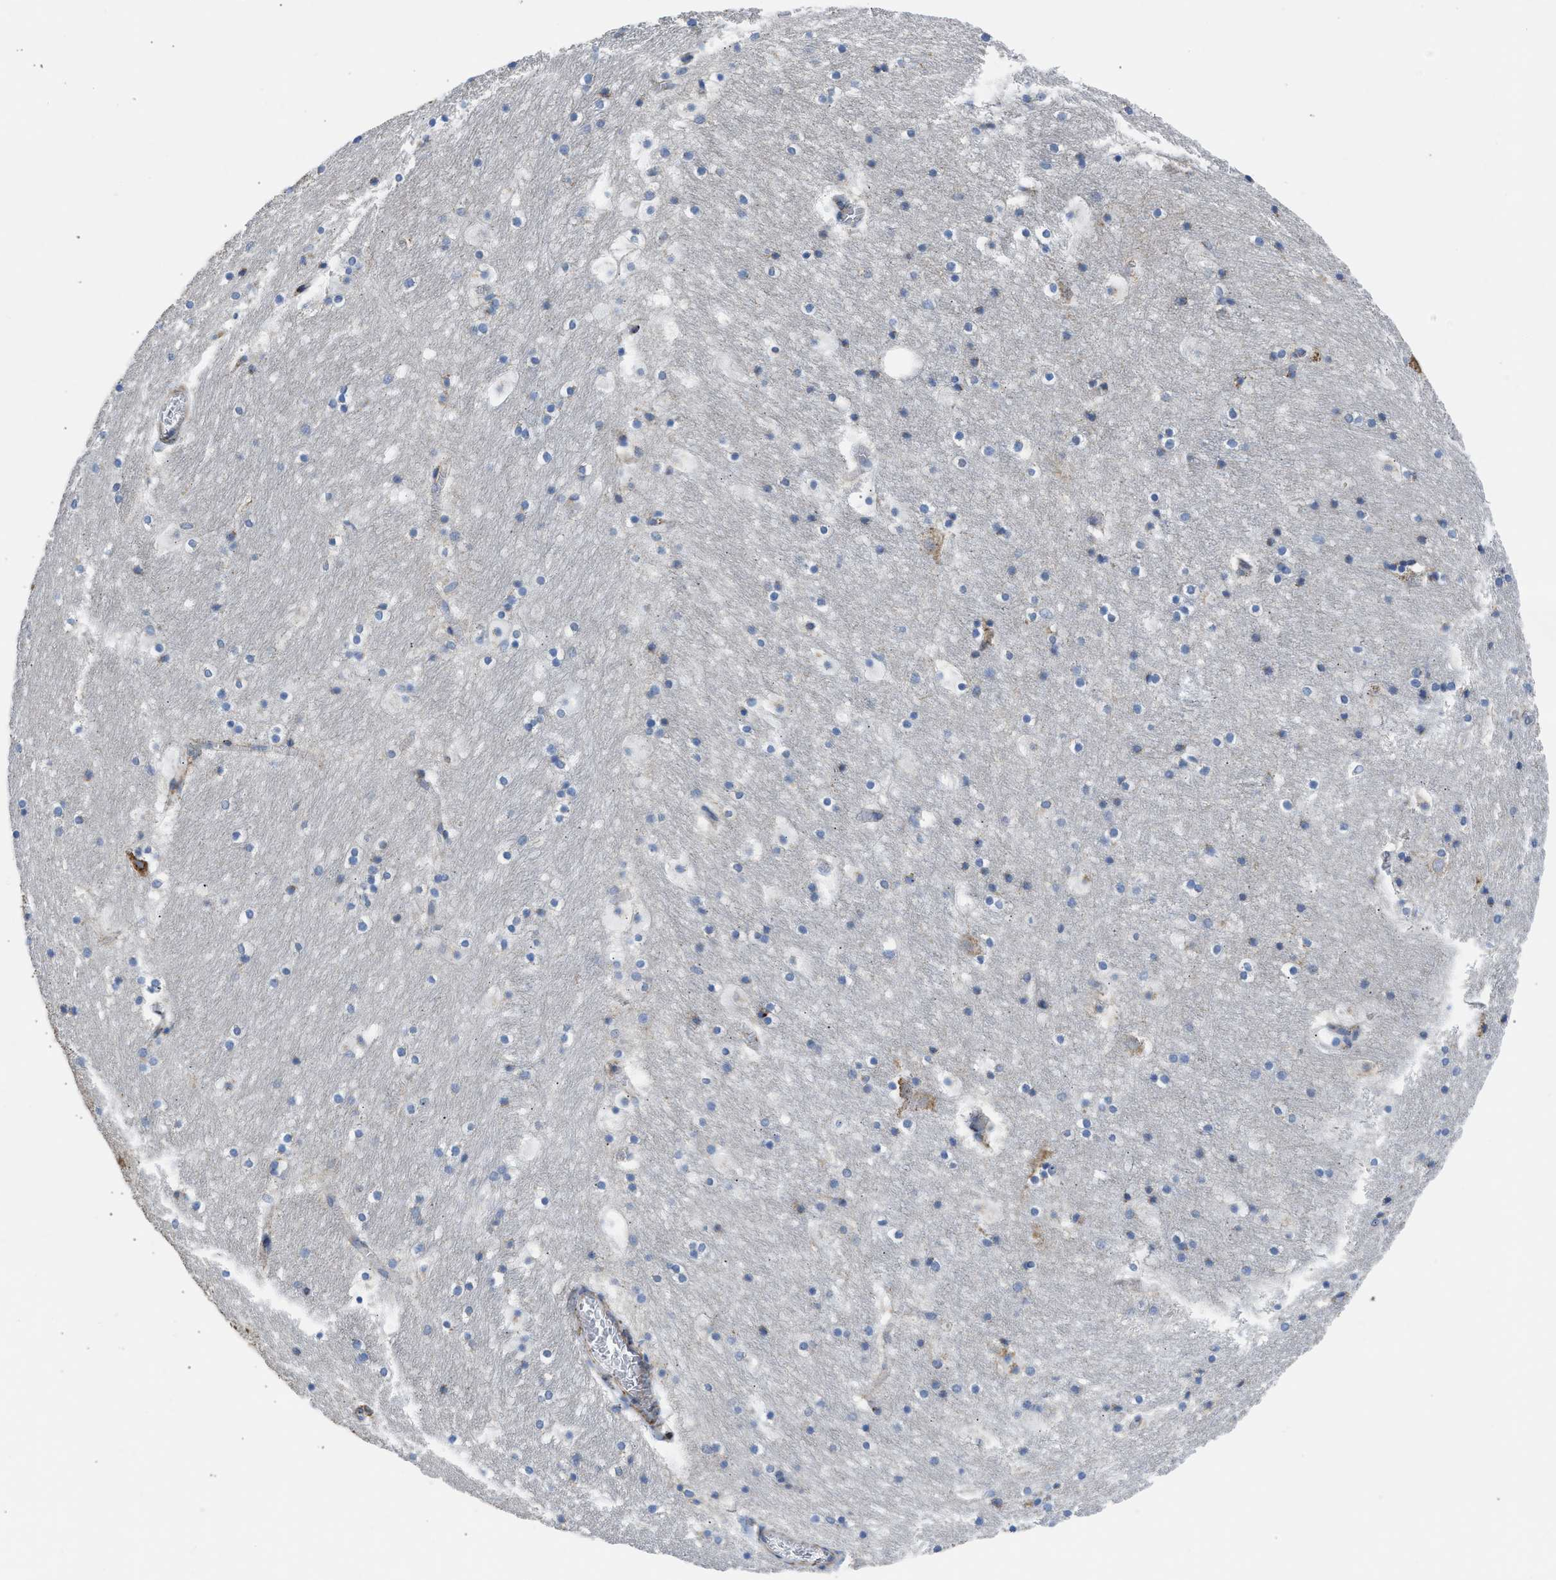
{"staining": {"intensity": "moderate", "quantity": "<25%", "location": "cytoplasmic/membranous"}, "tissue": "hippocampus", "cell_type": "Glial cells", "image_type": "normal", "snomed": [{"axis": "morphology", "description": "Normal tissue, NOS"}, {"axis": "topography", "description": "Hippocampus"}], "caption": "Hippocampus stained with a protein marker displays moderate staining in glial cells.", "gene": "CYCS", "patient": {"sex": "male", "age": 45}}